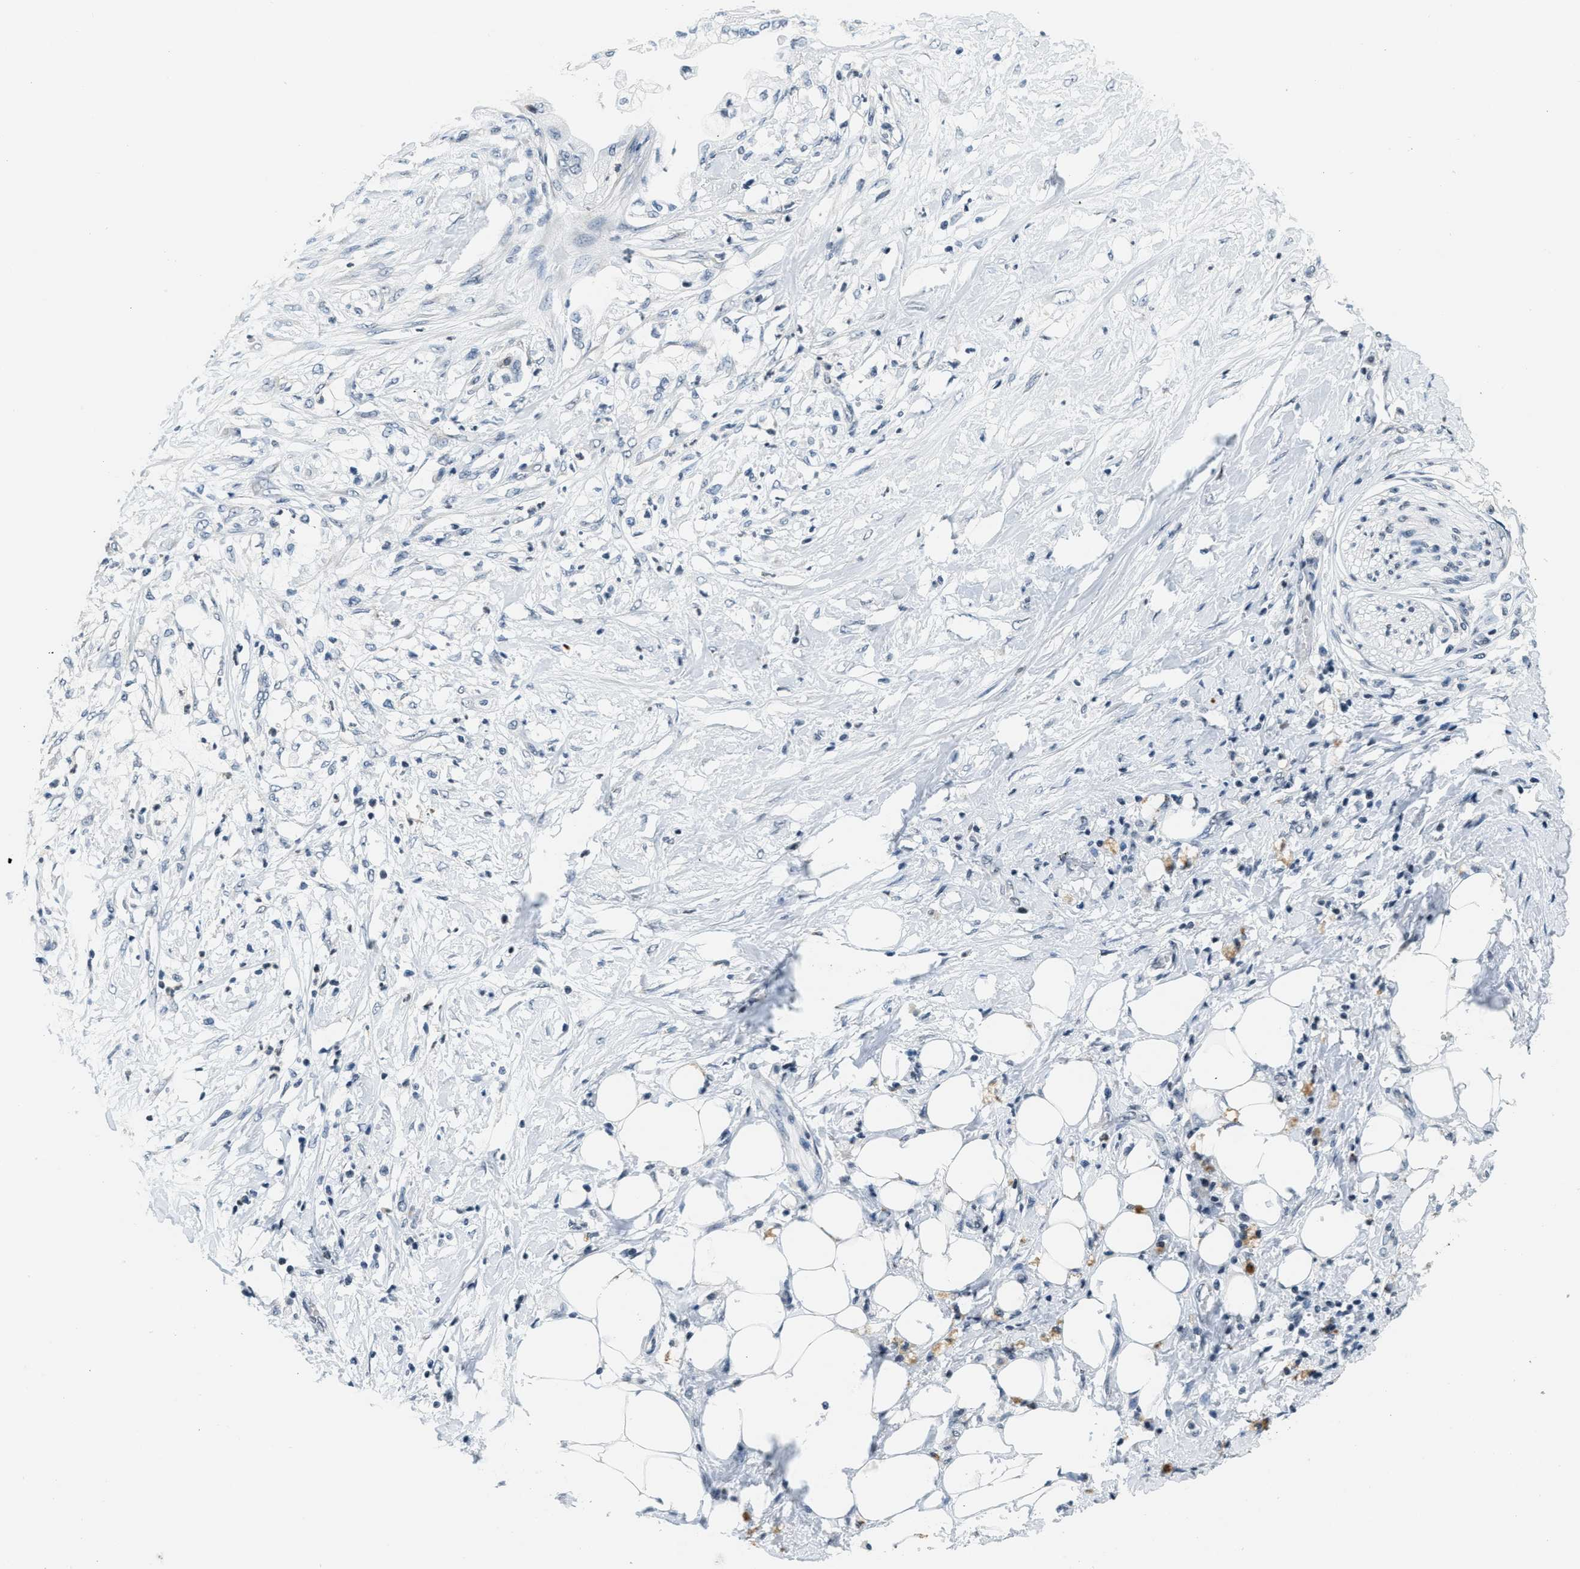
{"staining": {"intensity": "negative", "quantity": "none", "location": "none"}, "tissue": "pancreatic cancer", "cell_type": "Tumor cells", "image_type": "cancer", "snomed": [{"axis": "morphology", "description": "Normal tissue, NOS"}, {"axis": "morphology", "description": "Adenocarcinoma, NOS"}, {"axis": "topography", "description": "Pancreas"}, {"axis": "topography", "description": "Duodenum"}], "caption": "Adenocarcinoma (pancreatic) was stained to show a protein in brown. There is no significant staining in tumor cells. (DAB (3,3'-diaminobenzidine) IHC with hematoxylin counter stain).", "gene": "CA4", "patient": {"sex": "female", "age": 60}}